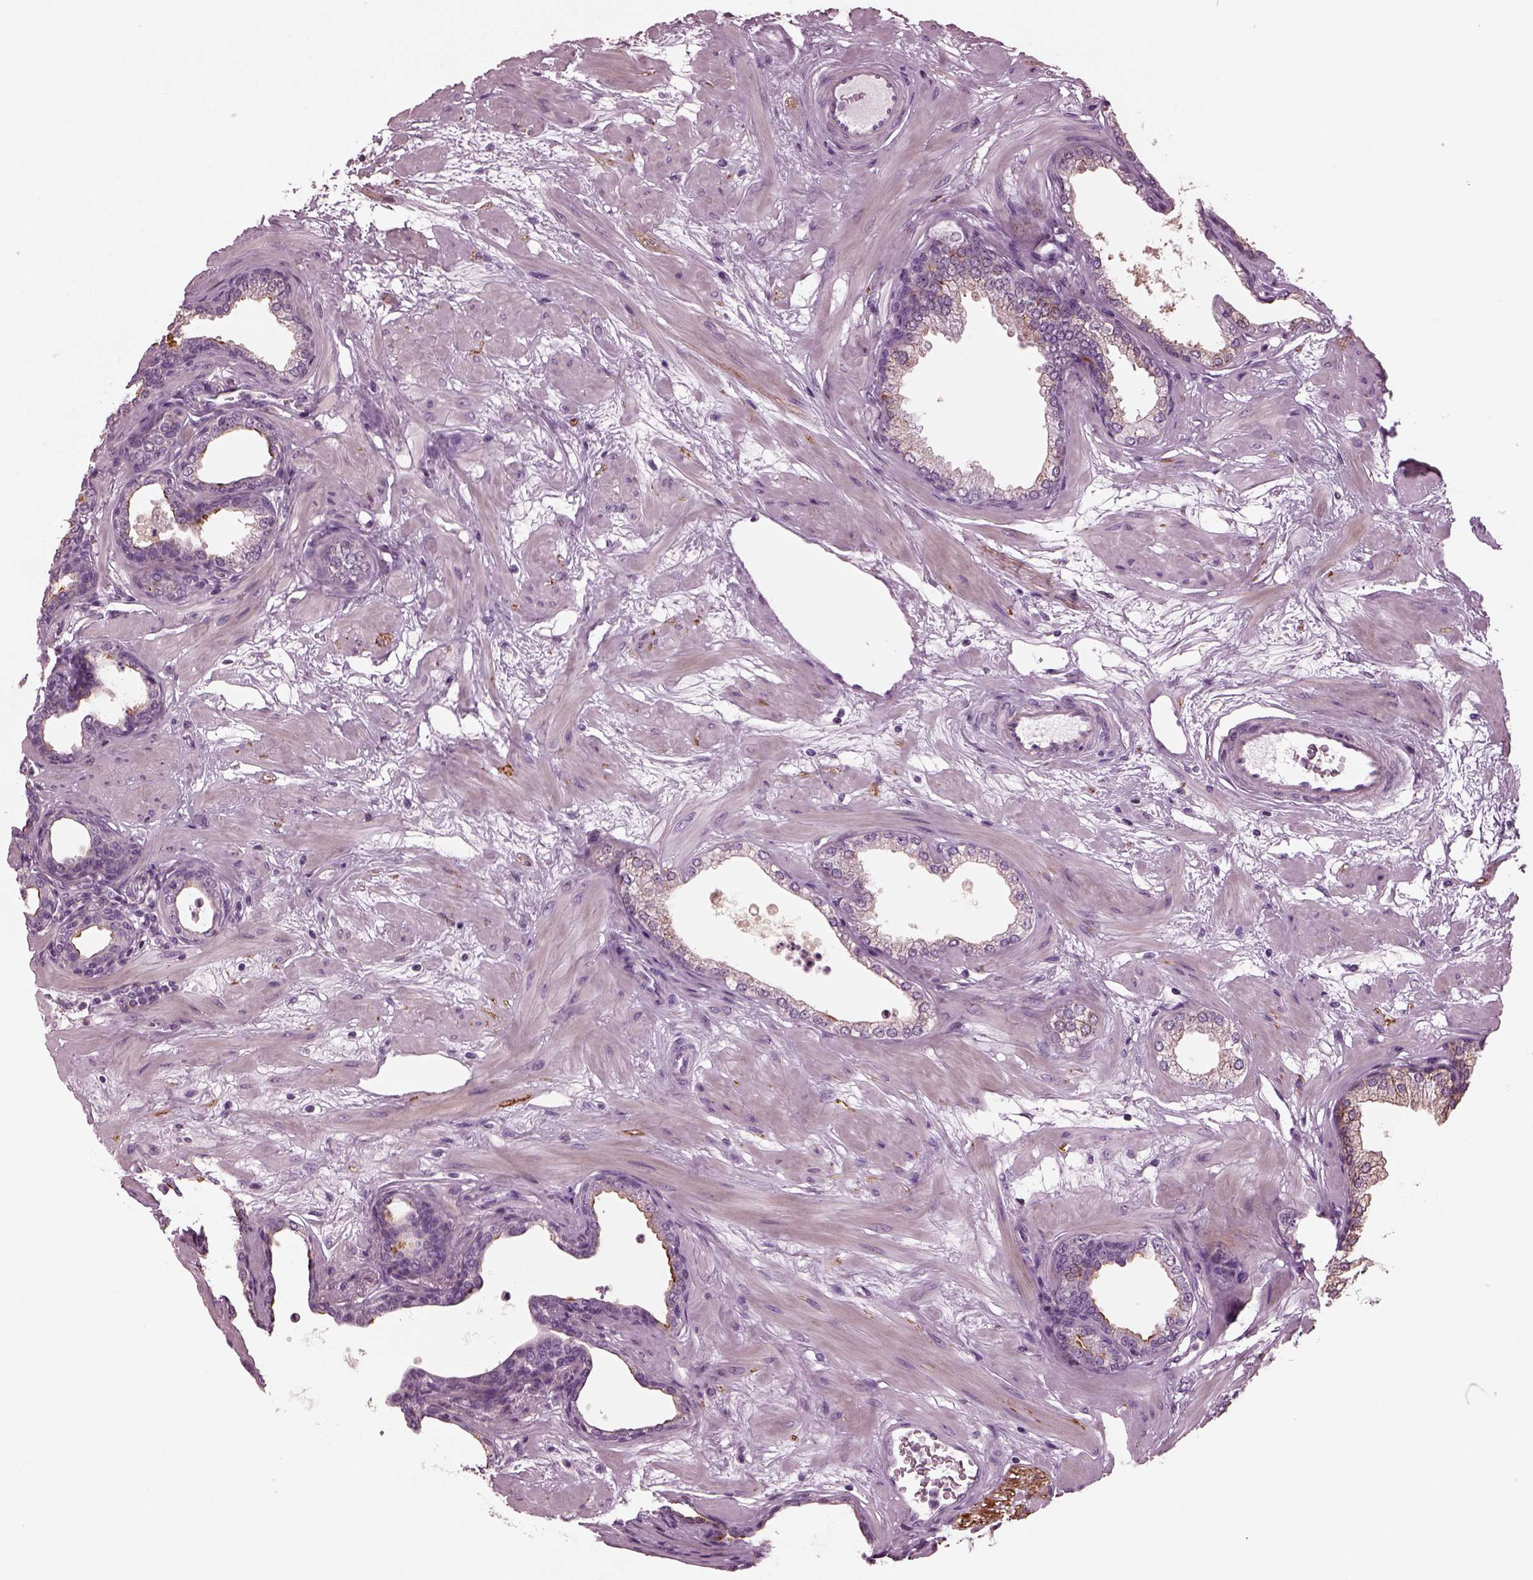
{"staining": {"intensity": "strong", "quantity": "<25%", "location": "cytoplasmic/membranous"}, "tissue": "prostate", "cell_type": "Glandular cells", "image_type": "normal", "snomed": [{"axis": "morphology", "description": "Normal tissue, NOS"}, {"axis": "topography", "description": "Prostate"}], "caption": "Prostate stained with IHC reveals strong cytoplasmic/membranous staining in about <25% of glandular cells. (DAB IHC with brightfield microscopy, high magnification).", "gene": "GDF11", "patient": {"sex": "male", "age": 37}}